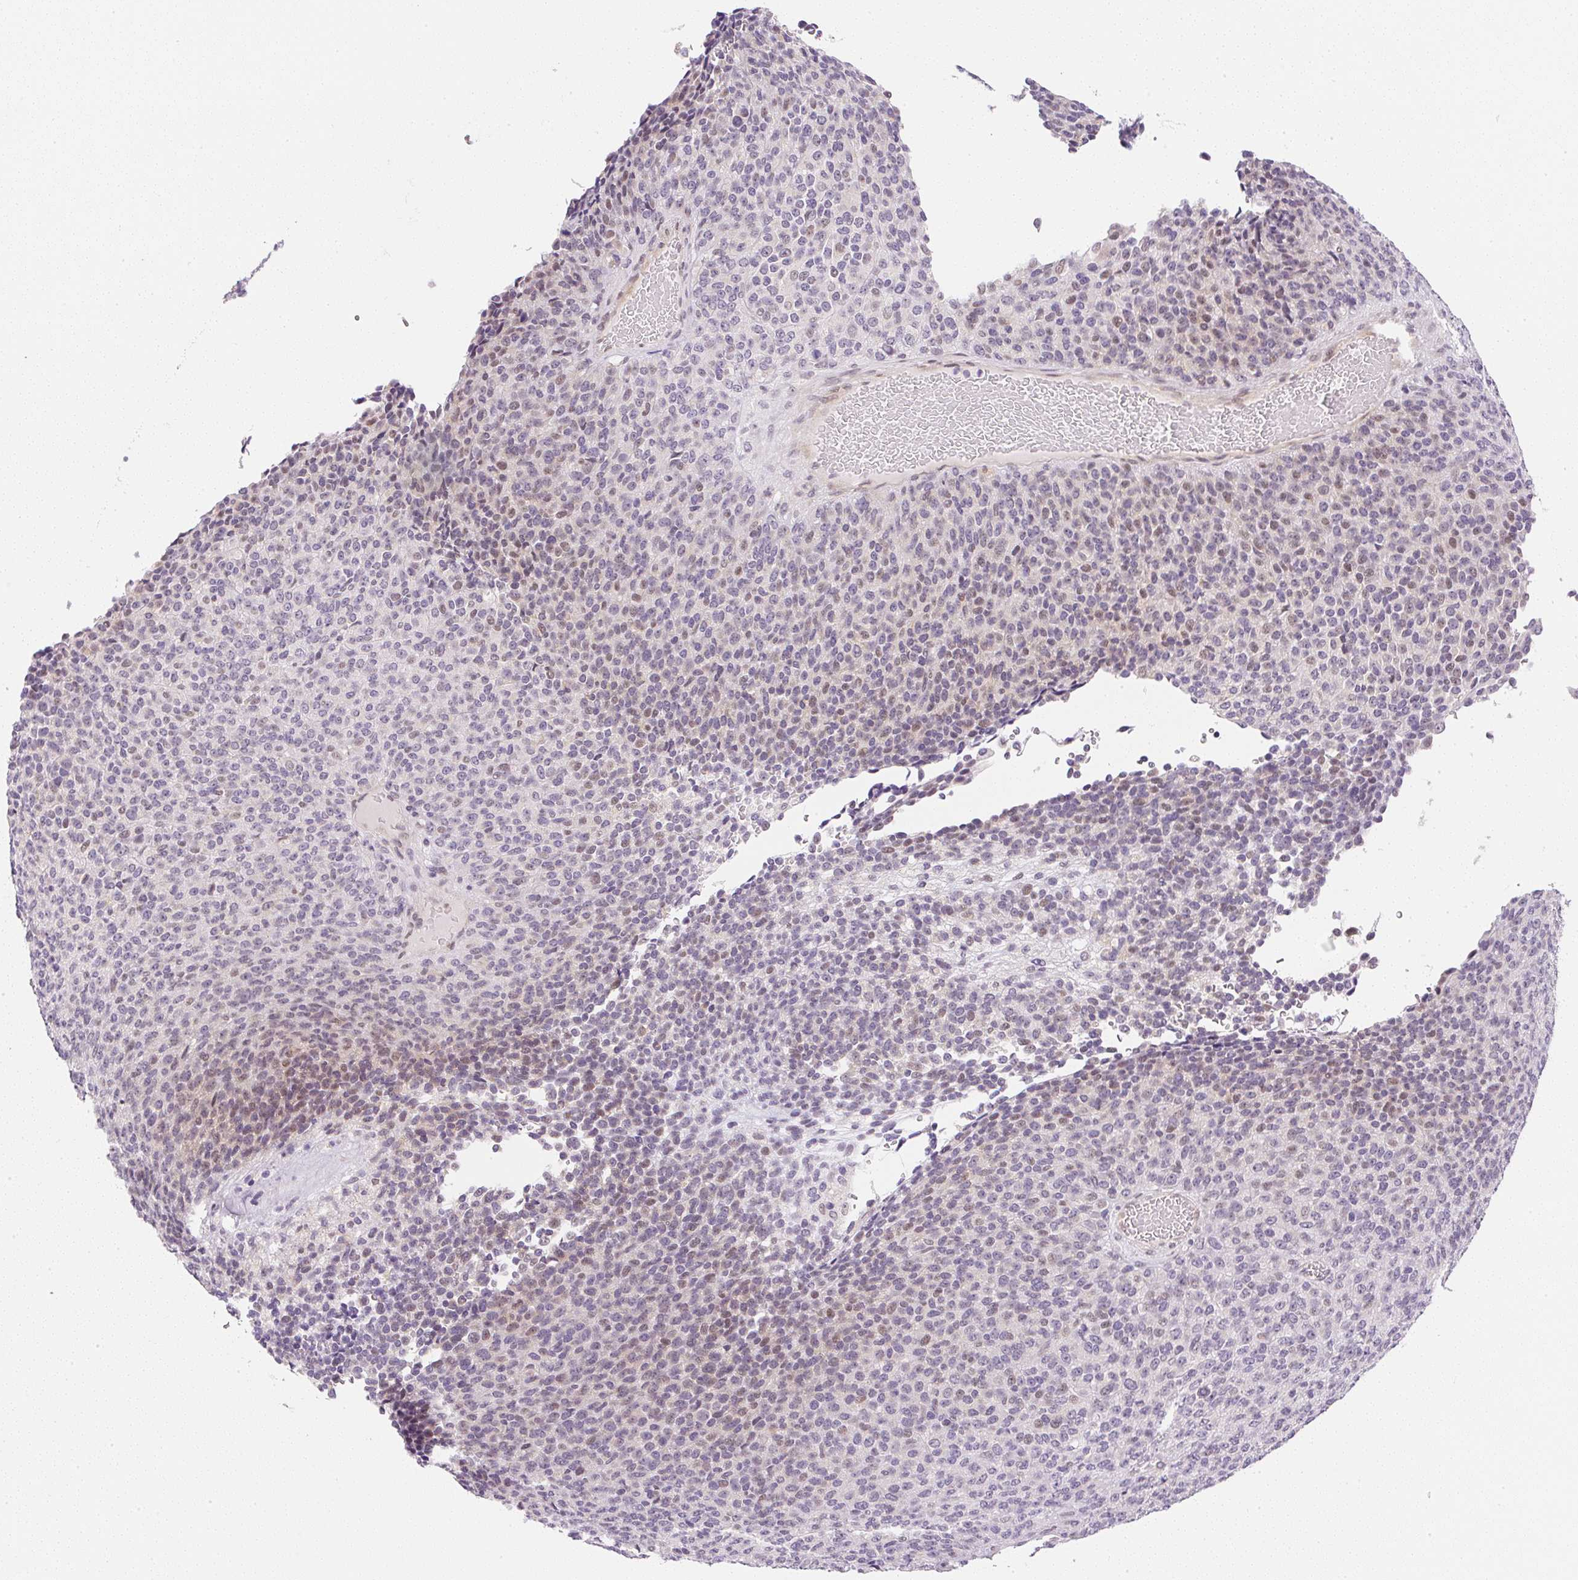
{"staining": {"intensity": "weak", "quantity": "25%-75%", "location": "nuclear"}, "tissue": "melanoma", "cell_type": "Tumor cells", "image_type": "cancer", "snomed": [{"axis": "morphology", "description": "Malignant melanoma, Metastatic site"}, {"axis": "topography", "description": "Brain"}], "caption": "A micrograph showing weak nuclear expression in approximately 25%-75% of tumor cells in melanoma, as visualized by brown immunohistochemical staining.", "gene": "DPPA4", "patient": {"sex": "female", "age": 56}}